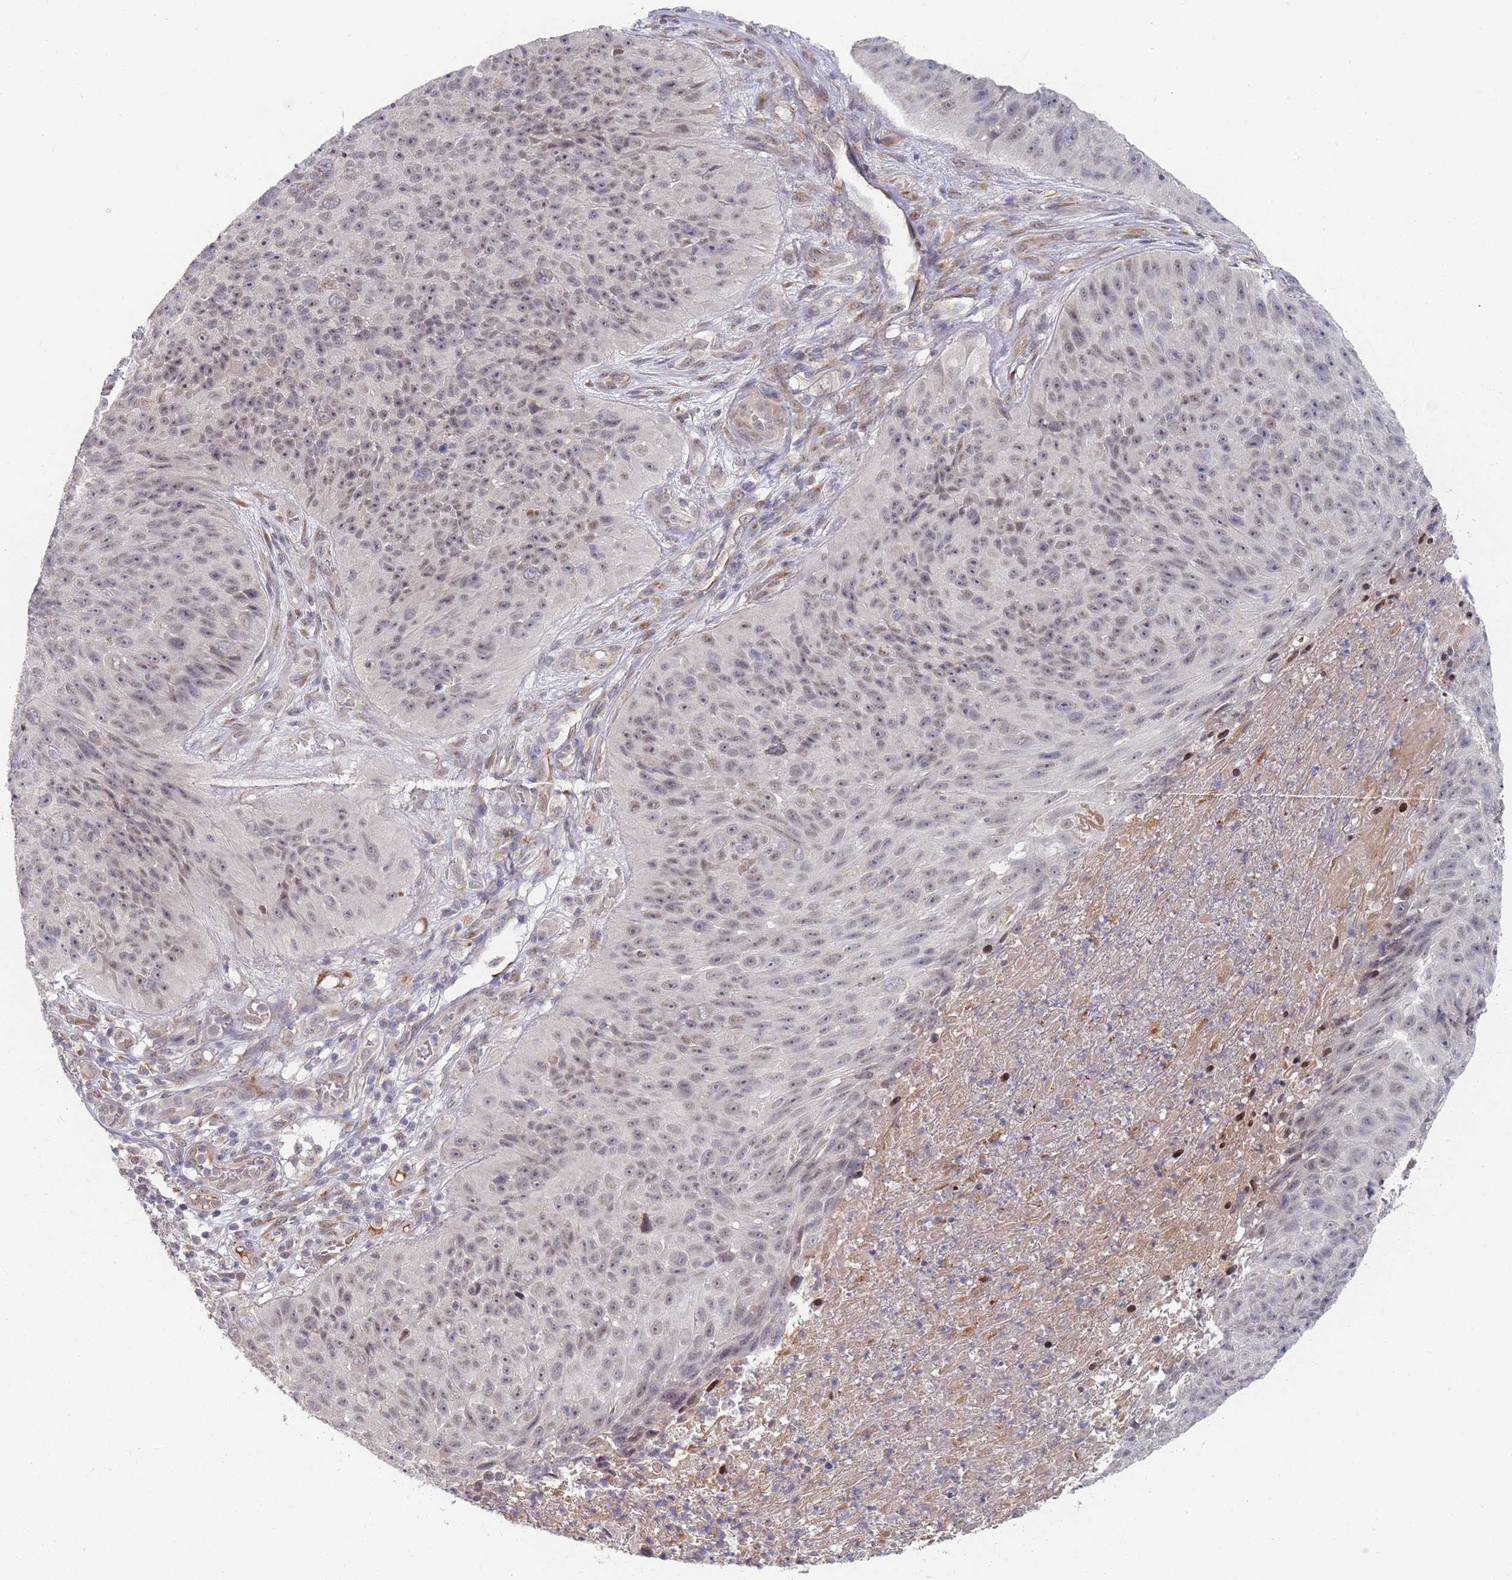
{"staining": {"intensity": "weak", "quantity": "<25%", "location": "nuclear"}, "tissue": "skin cancer", "cell_type": "Tumor cells", "image_type": "cancer", "snomed": [{"axis": "morphology", "description": "Squamous cell carcinoma, NOS"}, {"axis": "topography", "description": "Skin"}], "caption": "Immunohistochemical staining of human skin cancer (squamous cell carcinoma) exhibits no significant positivity in tumor cells. The staining was performed using DAB to visualize the protein expression in brown, while the nuclei were stained in blue with hematoxylin (Magnification: 20x).", "gene": "B4GALT4", "patient": {"sex": "female", "age": 87}}